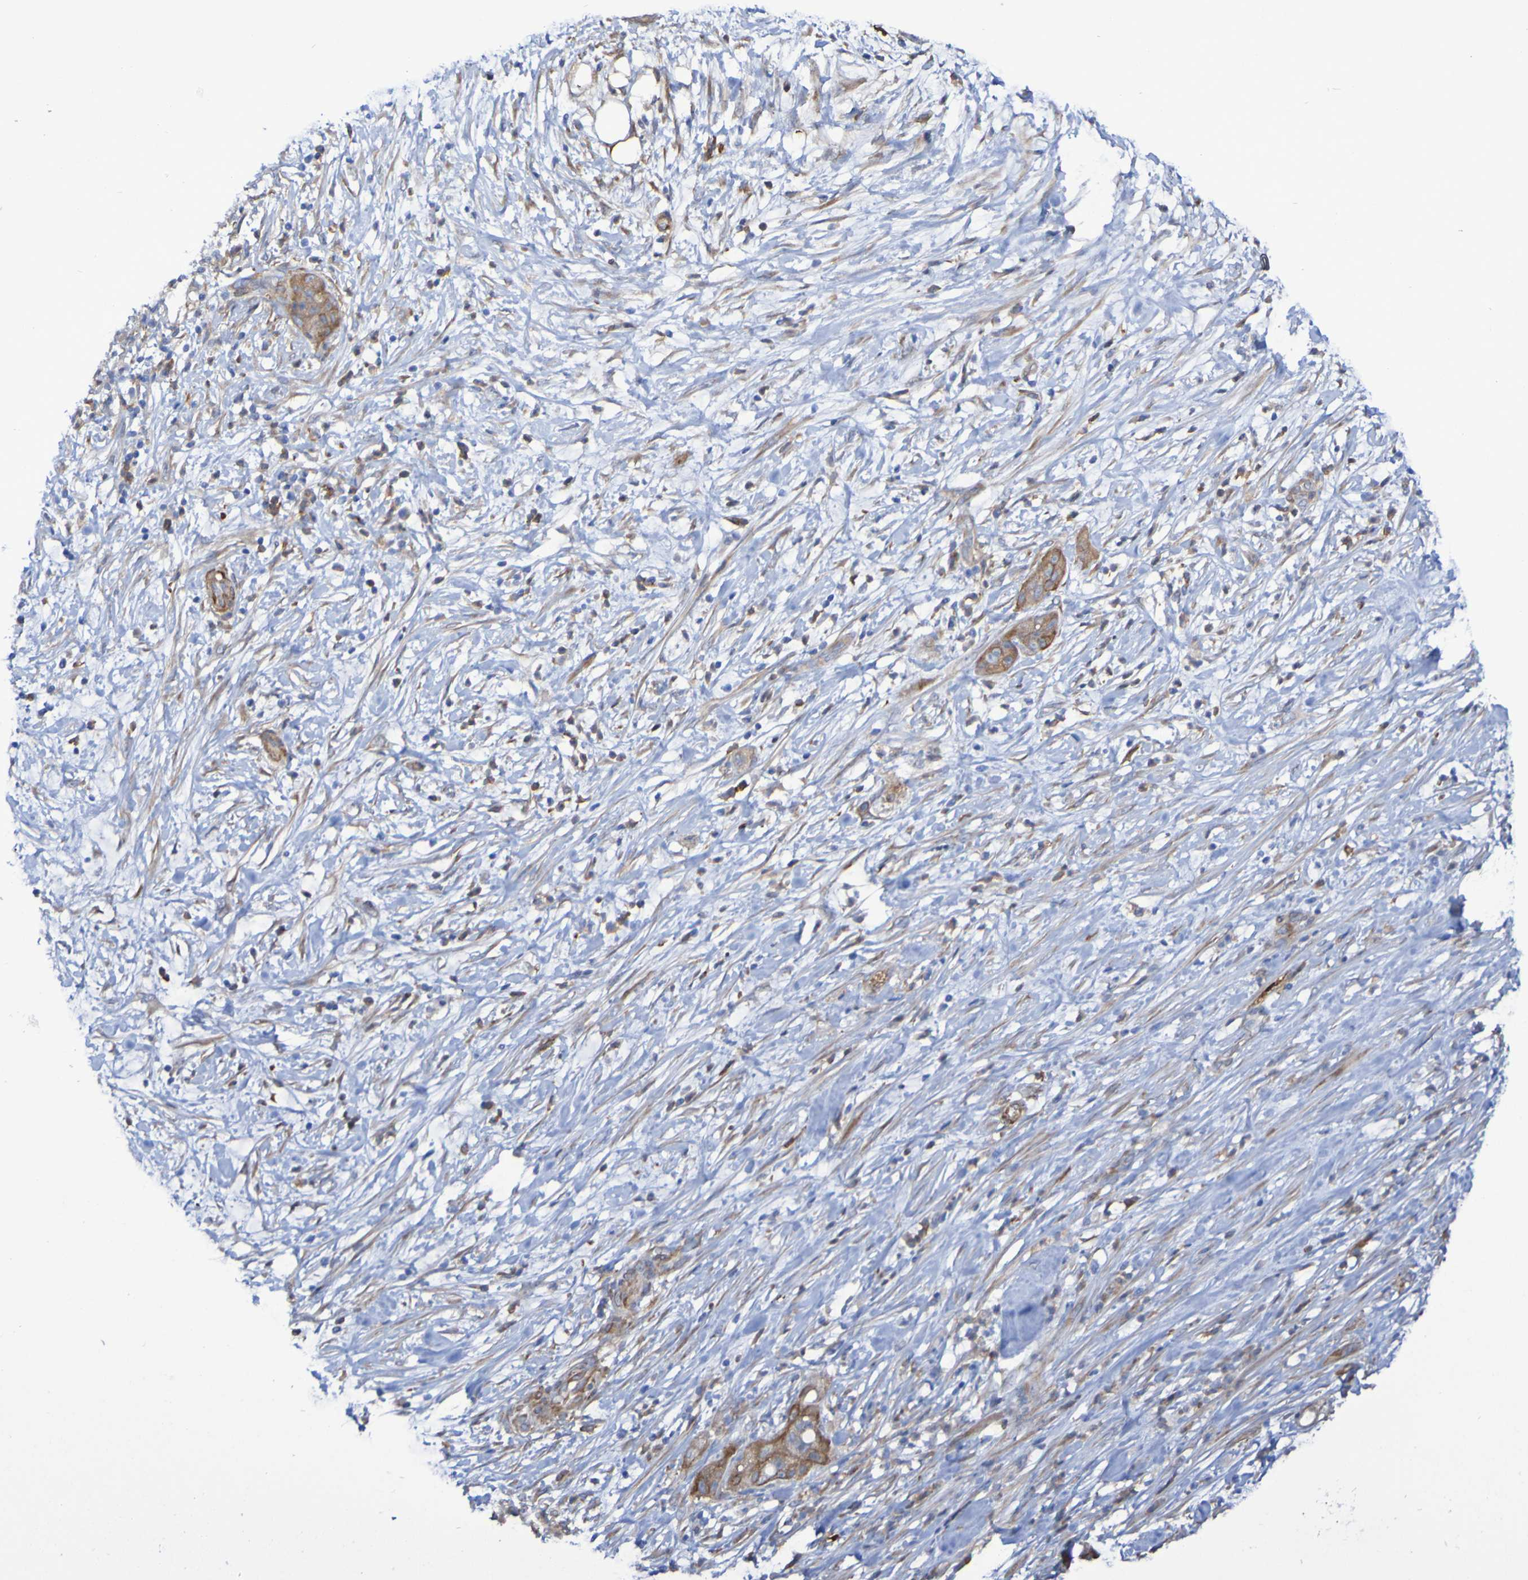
{"staining": {"intensity": "moderate", "quantity": "<25%", "location": "cytoplasmic/membranous"}, "tissue": "pancreatic cancer", "cell_type": "Tumor cells", "image_type": "cancer", "snomed": [{"axis": "morphology", "description": "Adenocarcinoma, NOS"}, {"axis": "topography", "description": "Pancreas"}], "caption": "Moderate cytoplasmic/membranous positivity is appreciated in approximately <25% of tumor cells in pancreatic cancer. The protein of interest is shown in brown color, while the nuclei are stained blue.", "gene": "SCRG1", "patient": {"sex": "female", "age": 78}}